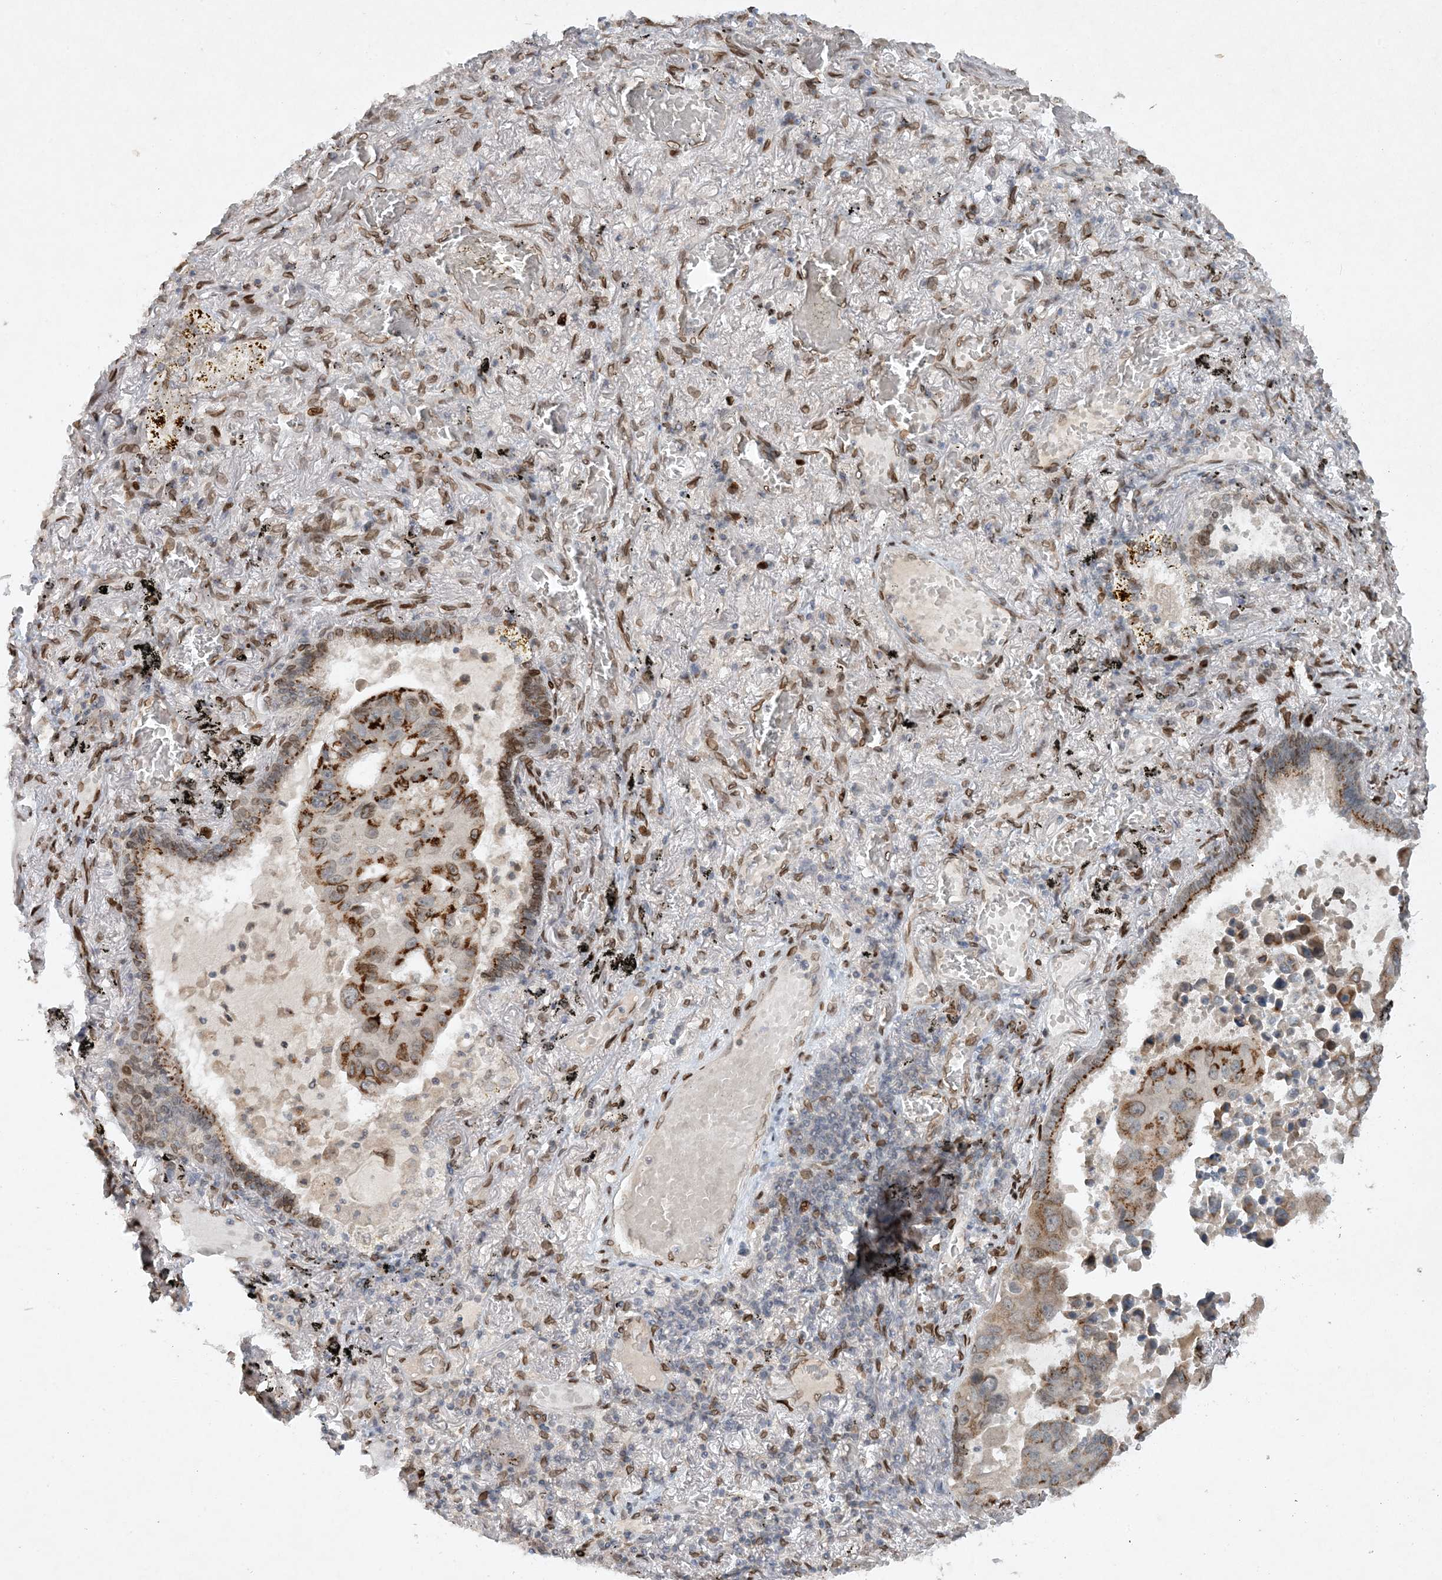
{"staining": {"intensity": "strong", "quantity": "25%-75%", "location": "cytoplasmic/membranous"}, "tissue": "lung cancer", "cell_type": "Tumor cells", "image_type": "cancer", "snomed": [{"axis": "morphology", "description": "Adenocarcinoma, NOS"}, {"axis": "topography", "description": "Lung"}], "caption": "About 25%-75% of tumor cells in human adenocarcinoma (lung) show strong cytoplasmic/membranous protein expression as visualized by brown immunohistochemical staining.", "gene": "SLC35A2", "patient": {"sex": "male", "age": 64}}